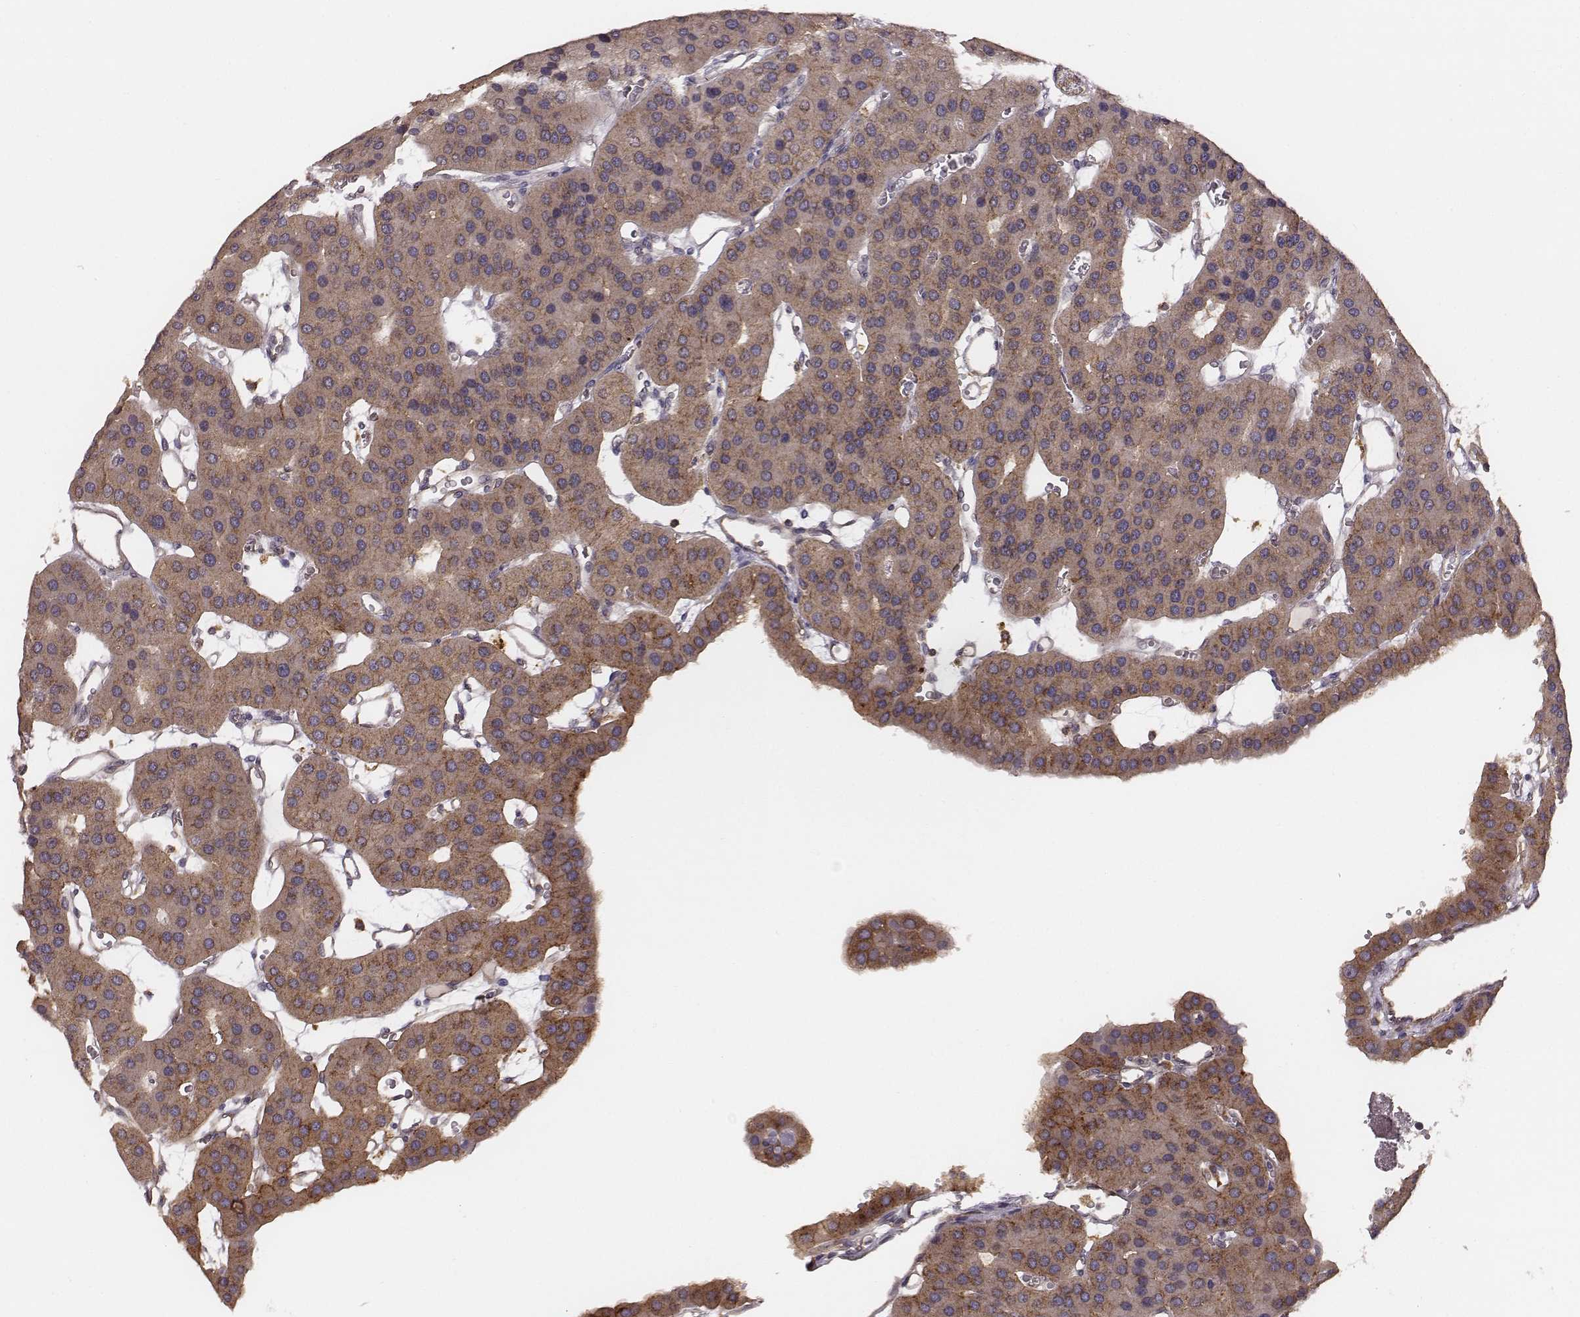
{"staining": {"intensity": "moderate", "quantity": ">75%", "location": "cytoplasmic/membranous"}, "tissue": "parathyroid gland", "cell_type": "Glandular cells", "image_type": "normal", "snomed": [{"axis": "morphology", "description": "Normal tissue, NOS"}, {"axis": "morphology", "description": "Adenoma, NOS"}, {"axis": "topography", "description": "Parathyroid gland"}], "caption": "Immunohistochemistry (IHC) (DAB (3,3'-diaminobenzidine)) staining of unremarkable human parathyroid gland reveals moderate cytoplasmic/membranous protein staining in approximately >75% of glandular cells.", "gene": "VPS26A", "patient": {"sex": "female", "age": 86}}